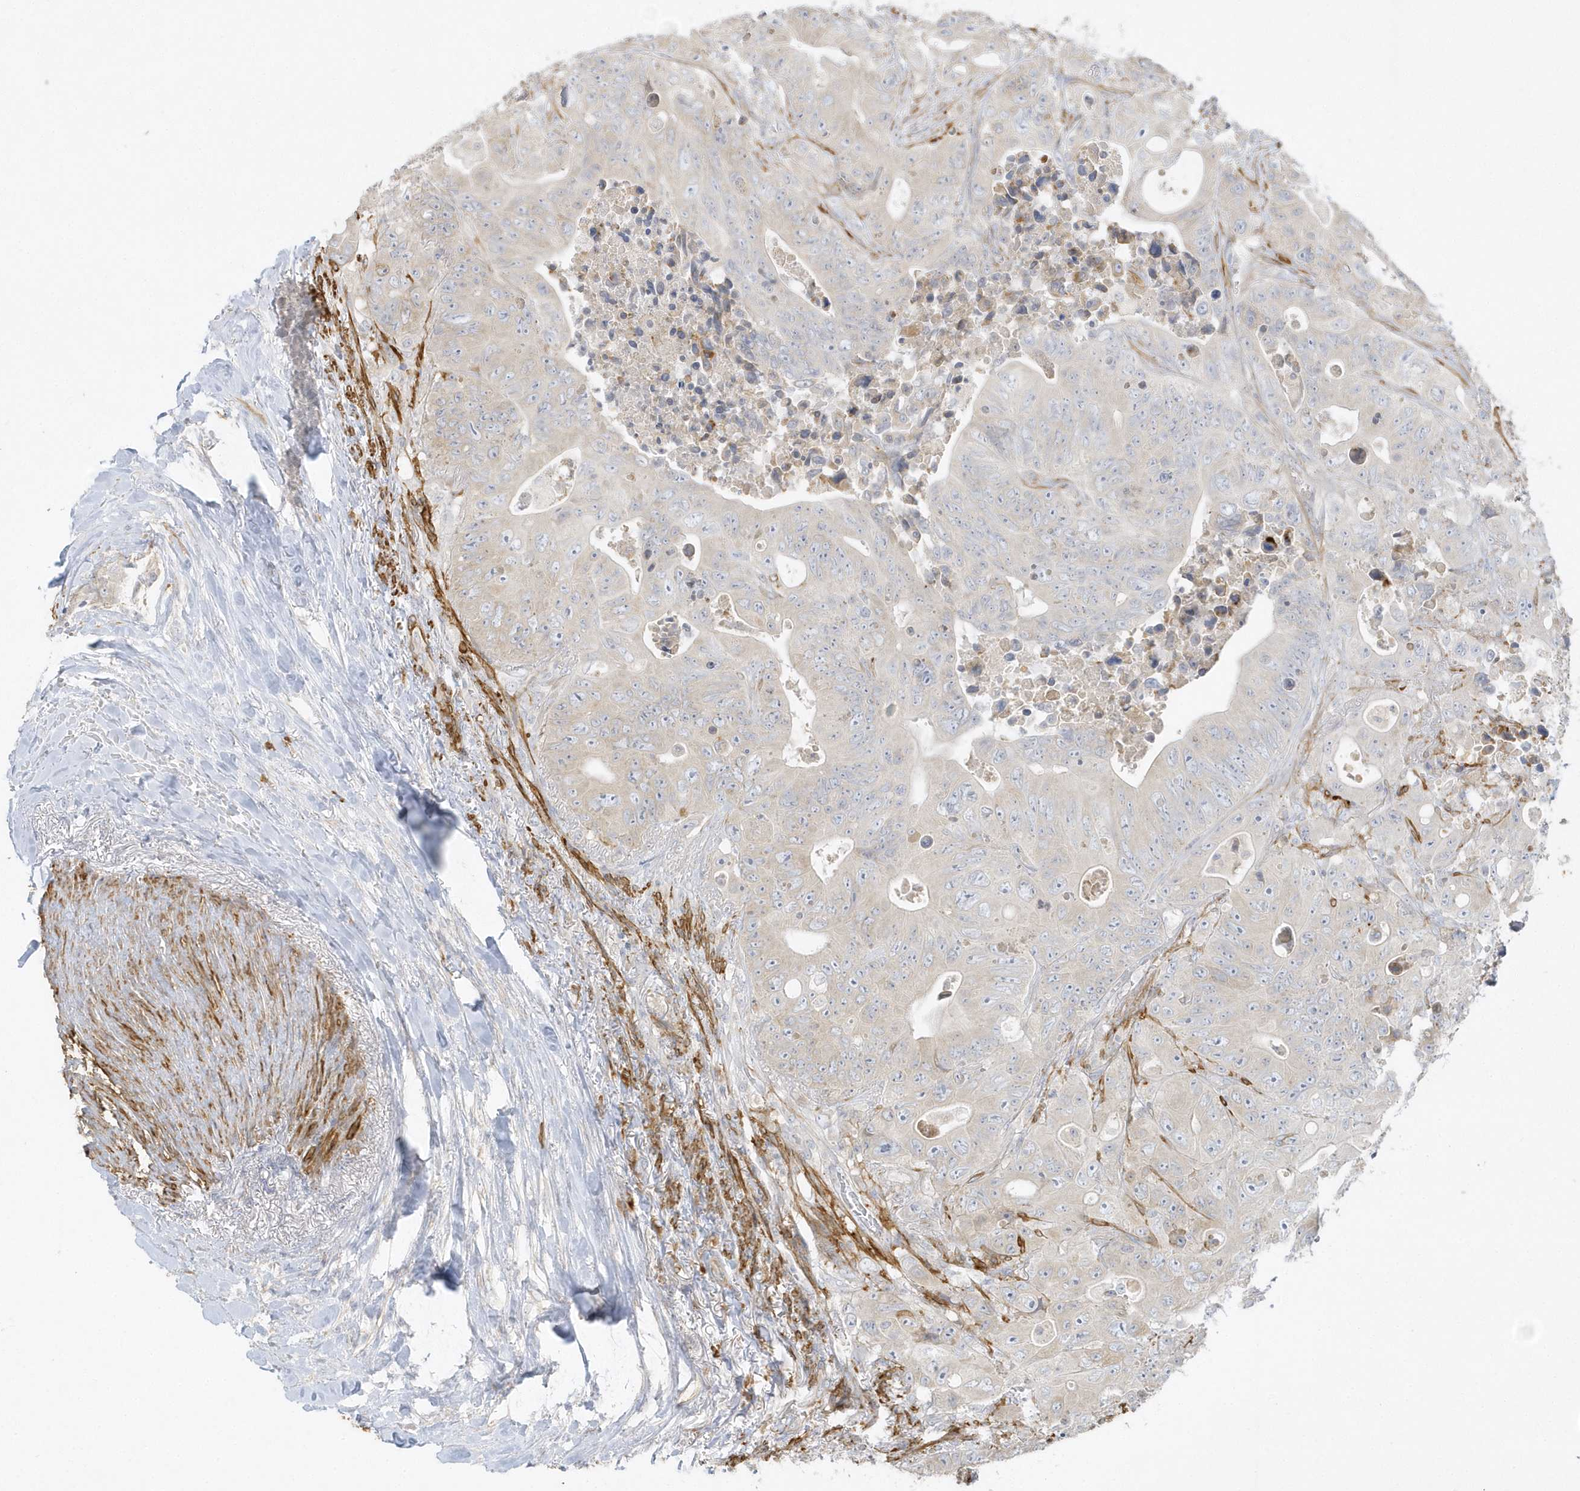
{"staining": {"intensity": "negative", "quantity": "none", "location": "none"}, "tissue": "colorectal cancer", "cell_type": "Tumor cells", "image_type": "cancer", "snomed": [{"axis": "morphology", "description": "Adenocarcinoma, NOS"}, {"axis": "topography", "description": "Colon"}], "caption": "Immunohistochemical staining of colorectal adenocarcinoma exhibits no significant positivity in tumor cells.", "gene": "THADA", "patient": {"sex": "female", "age": 46}}